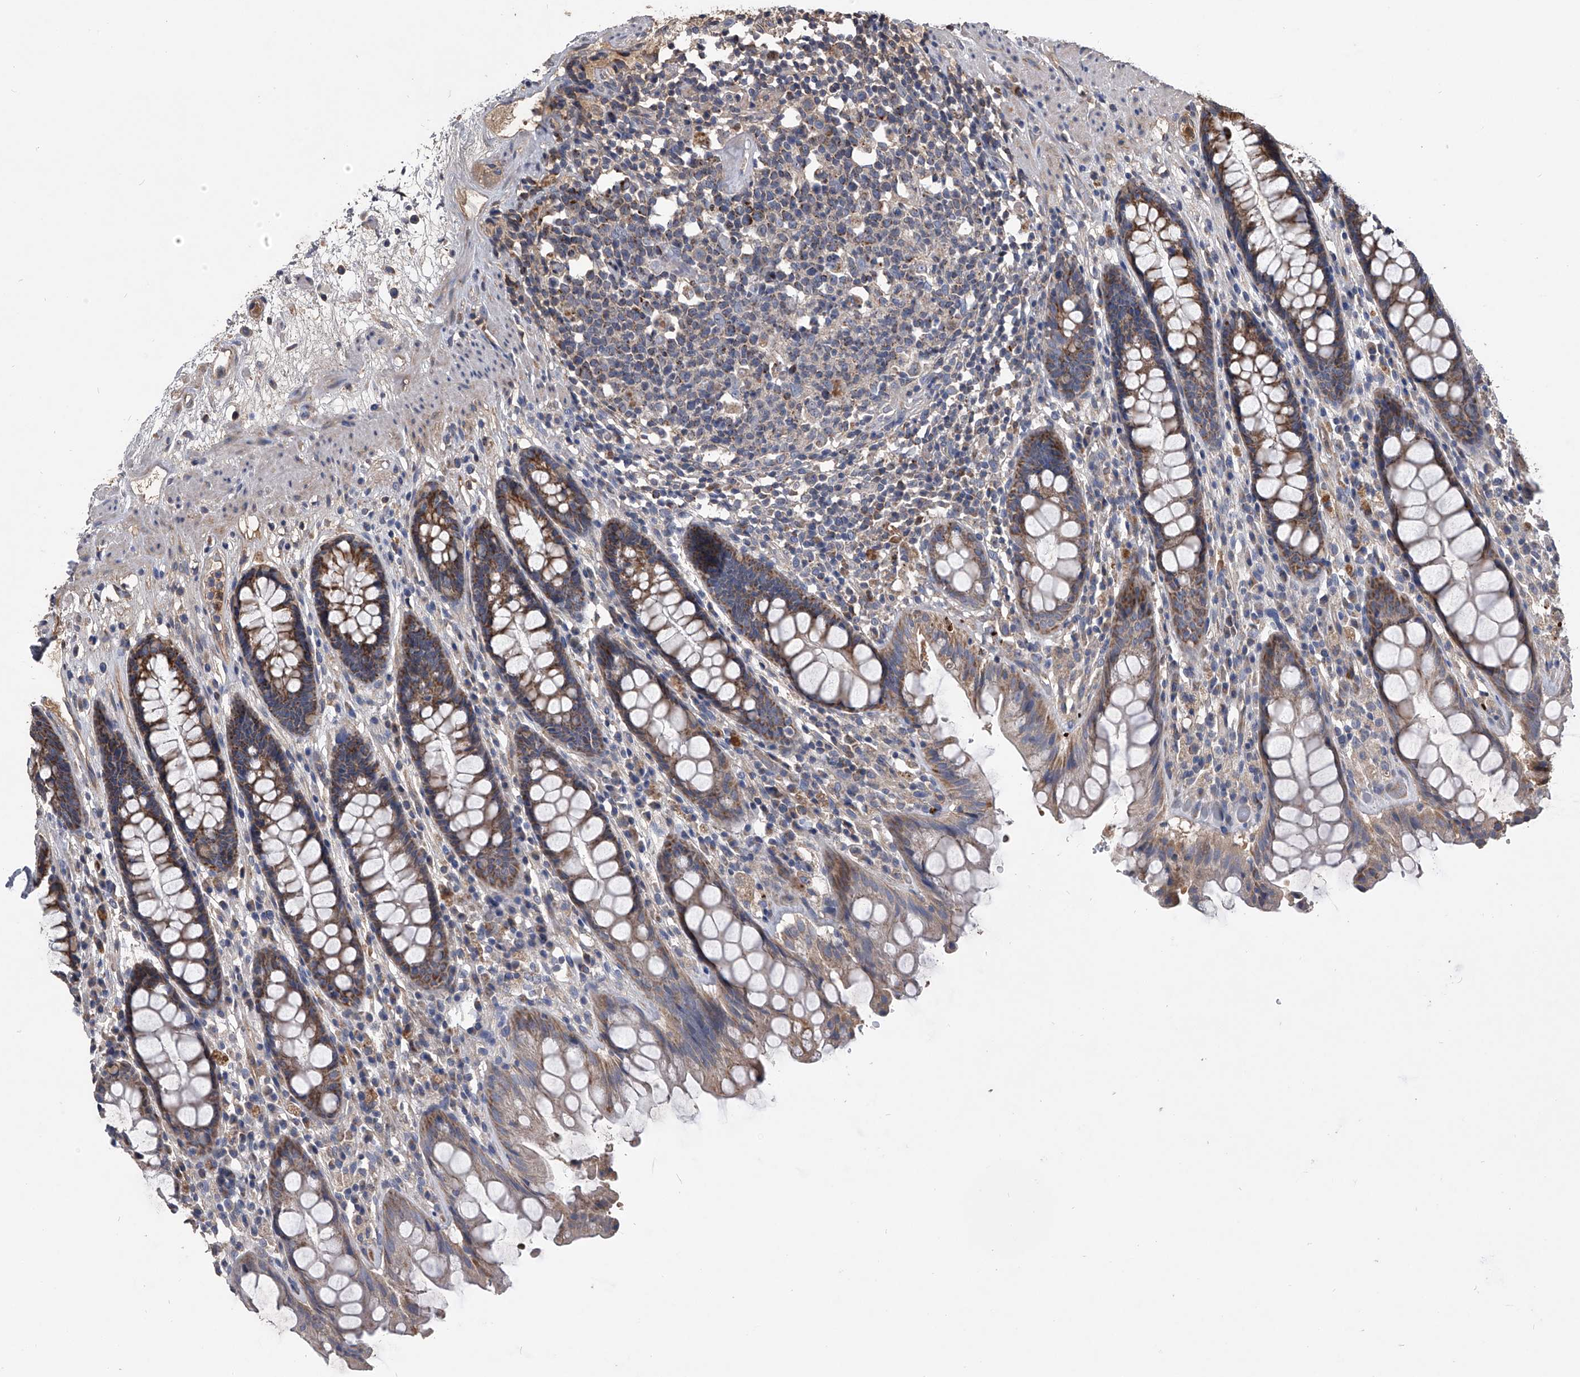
{"staining": {"intensity": "moderate", "quantity": ">75%", "location": "cytoplasmic/membranous"}, "tissue": "rectum", "cell_type": "Glandular cells", "image_type": "normal", "snomed": [{"axis": "morphology", "description": "Normal tissue, NOS"}, {"axis": "topography", "description": "Rectum"}], "caption": "This is an image of IHC staining of benign rectum, which shows moderate staining in the cytoplasmic/membranous of glandular cells.", "gene": "NRP1", "patient": {"sex": "male", "age": 64}}